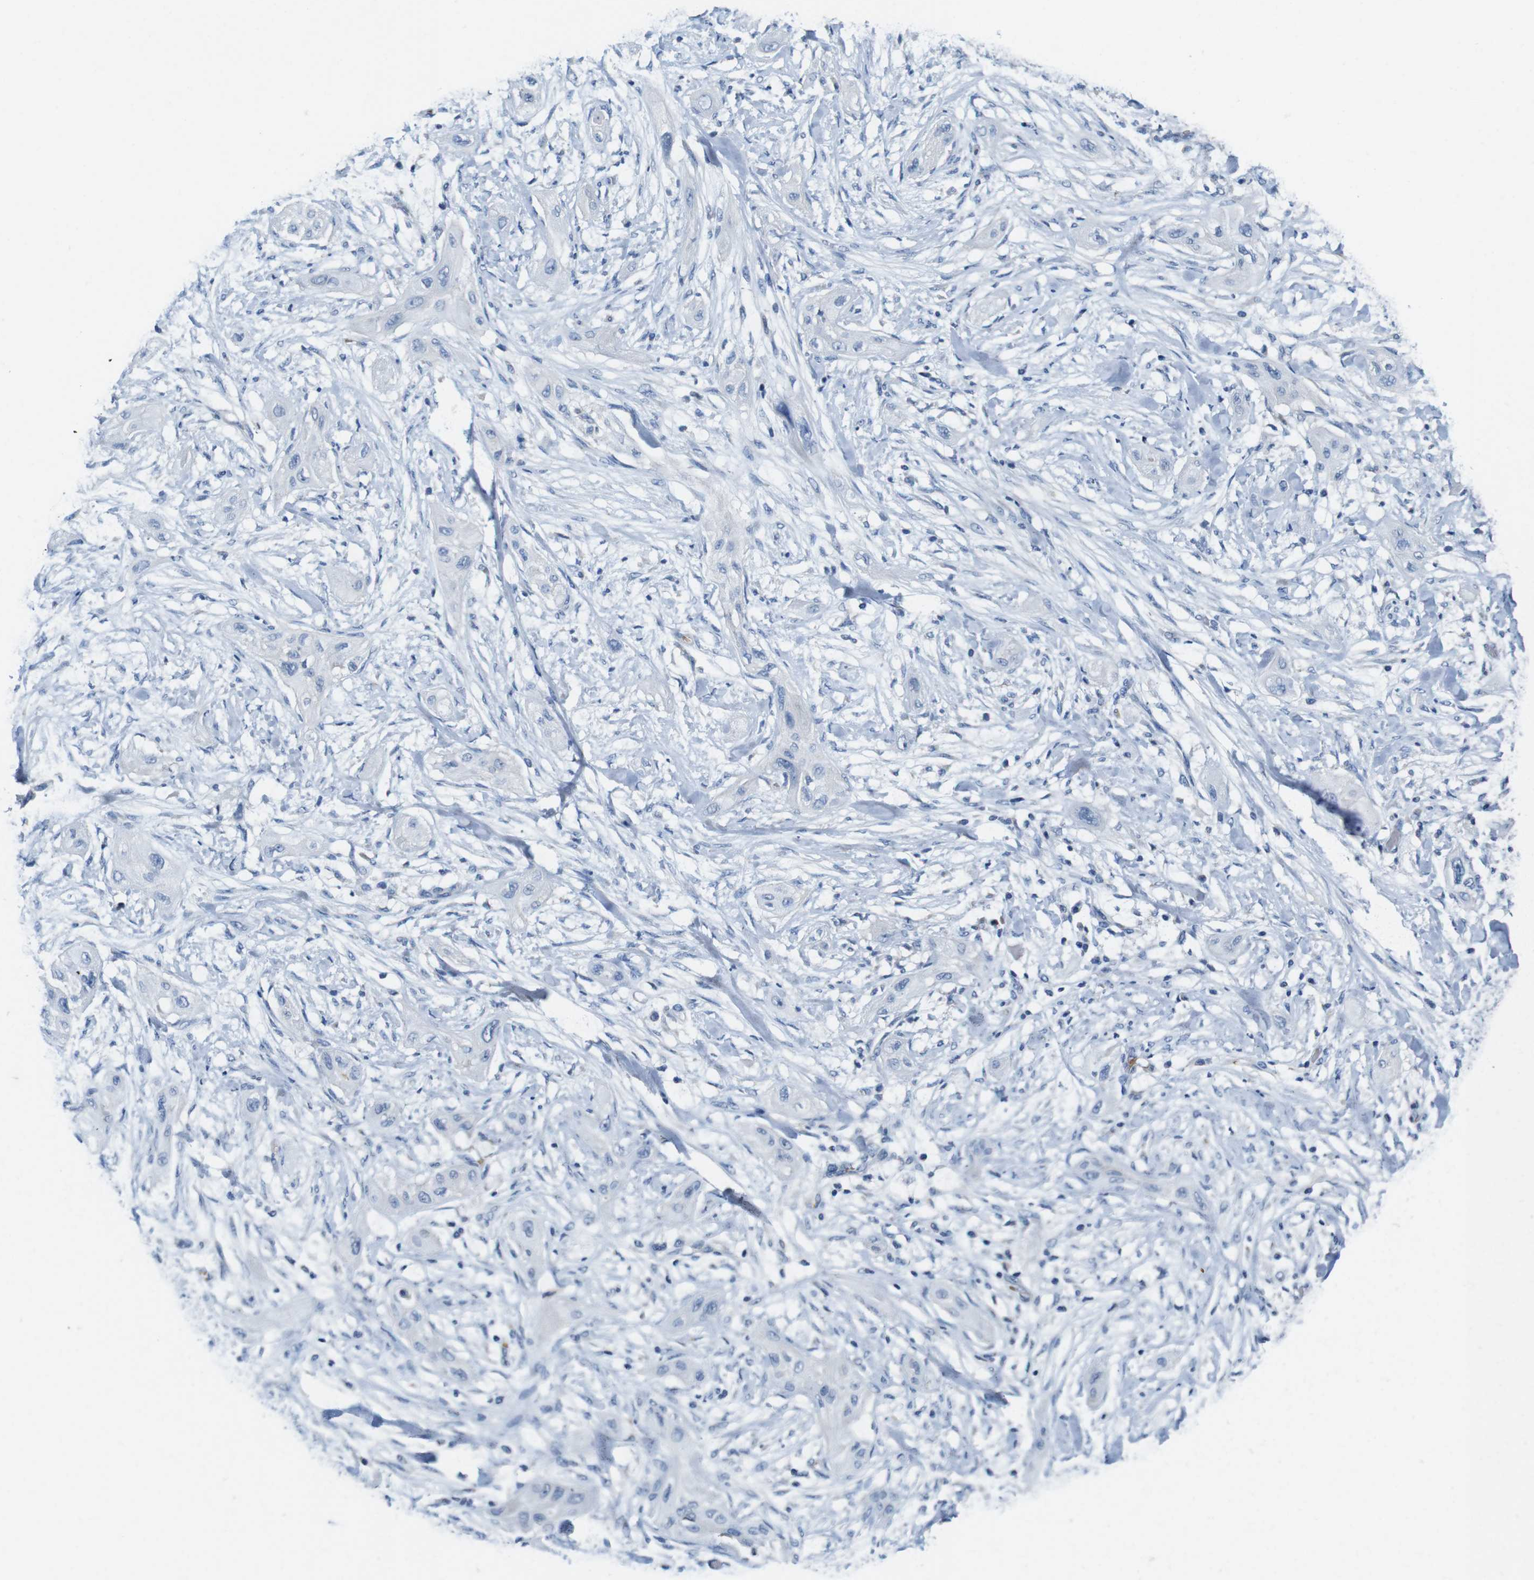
{"staining": {"intensity": "negative", "quantity": "none", "location": "none"}, "tissue": "lung cancer", "cell_type": "Tumor cells", "image_type": "cancer", "snomed": [{"axis": "morphology", "description": "Squamous cell carcinoma, NOS"}, {"axis": "topography", "description": "Lung"}], "caption": "The immunohistochemistry (IHC) micrograph has no significant expression in tumor cells of squamous cell carcinoma (lung) tissue. The staining was performed using DAB (3,3'-diaminobenzidine) to visualize the protein expression in brown, while the nuclei were stained in blue with hematoxylin (Magnification: 20x).", "gene": "IGSF8", "patient": {"sex": "female", "age": 47}}